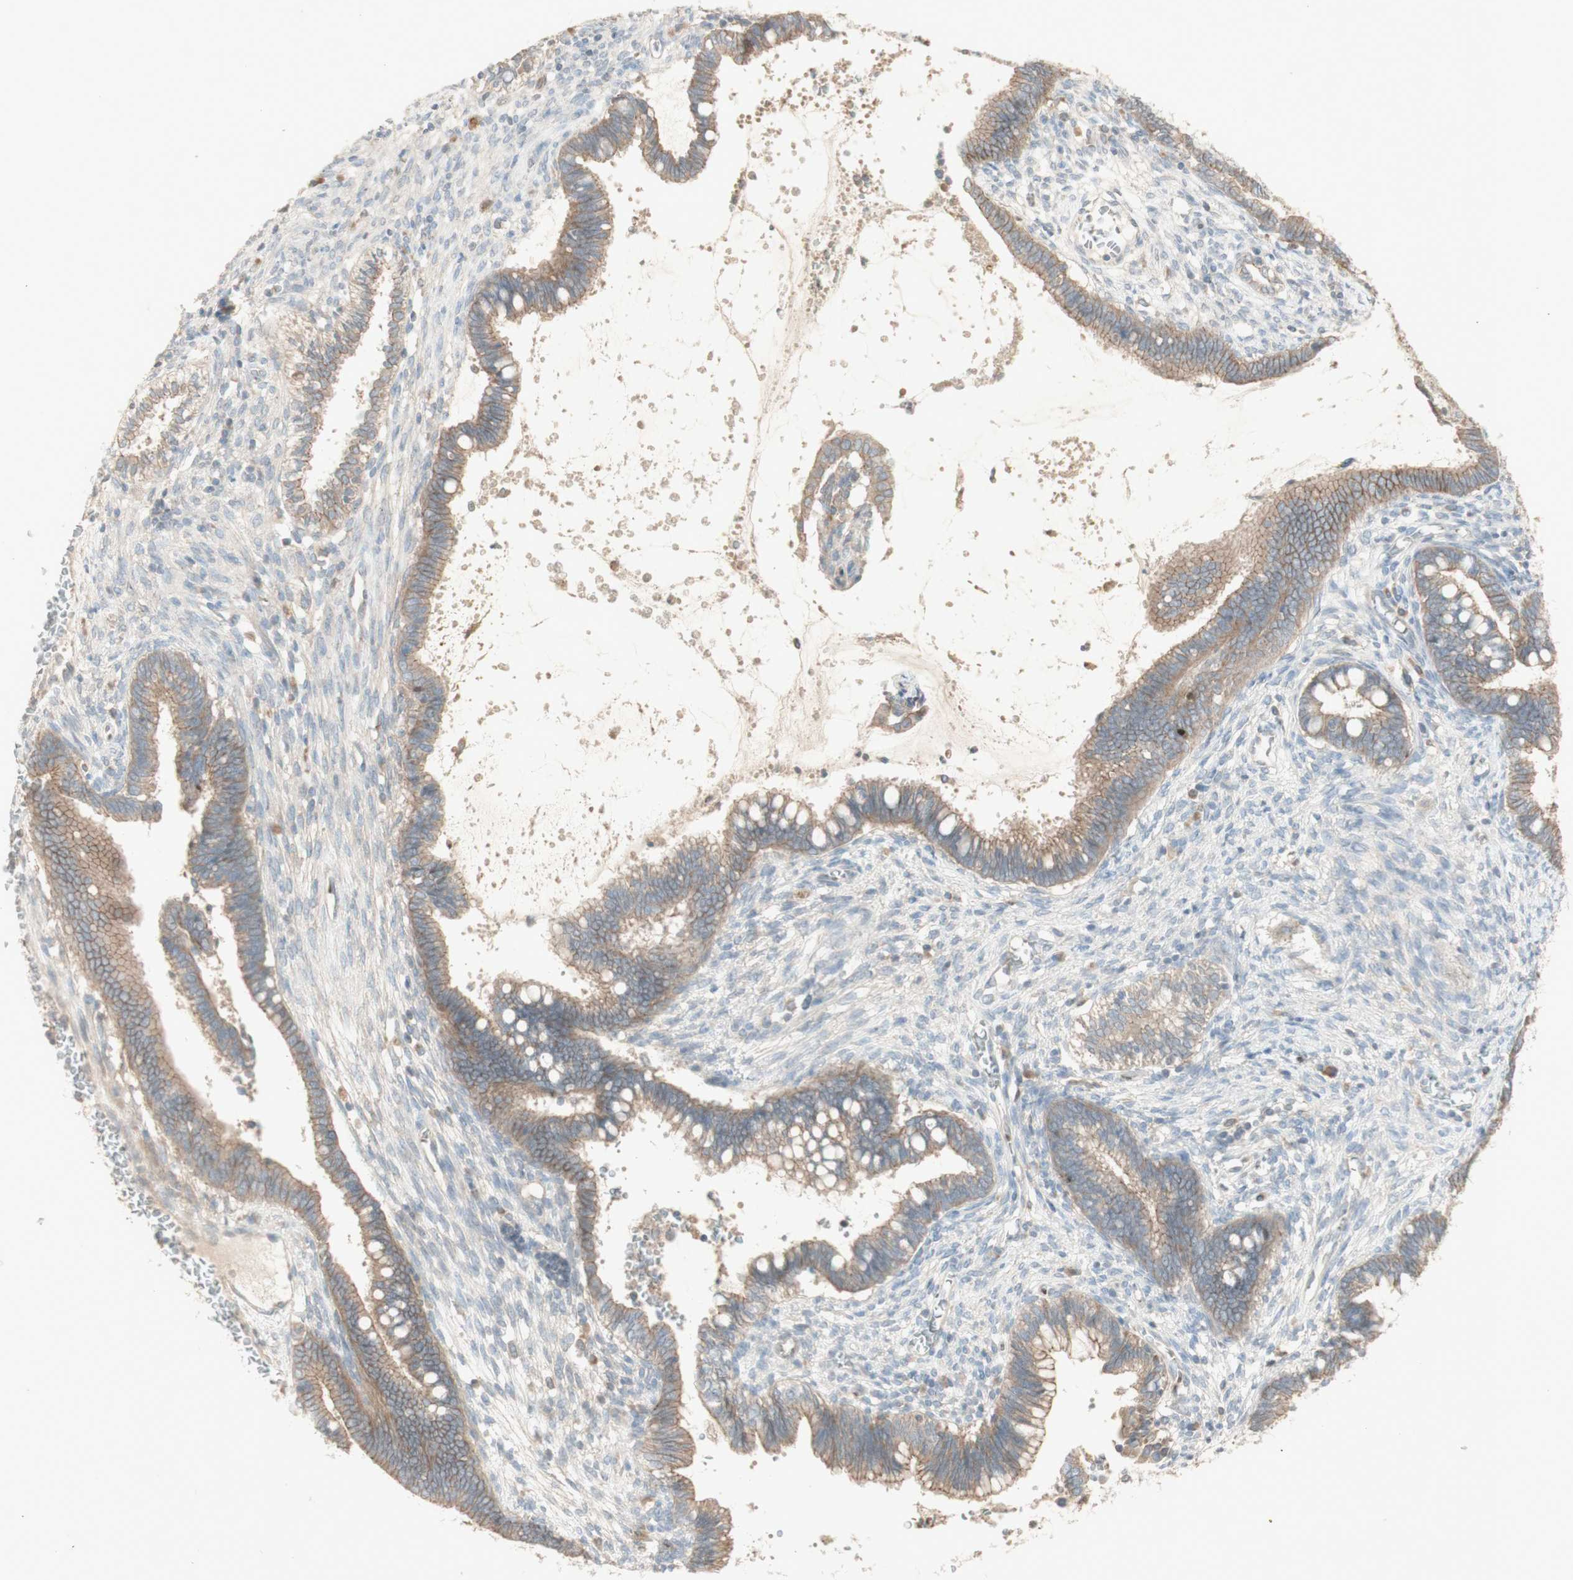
{"staining": {"intensity": "moderate", "quantity": ">75%", "location": "cytoplasmic/membranous"}, "tissue": "cervical cancer", "cell_type": "Tumor cells", "image_type": "cancer", "snomed": [{"axis": "morphology", "description": "Adenocarcinoma, NOS"}, {"axis": "topography", "description": "Cervix"}], "caption": "This is a histology image of immunohistochemistry staining of cervical adenocarcinoma, which shows moderate expression in the cytoplasmic/membranous of tumor cells.", "gene": "PTGER4", "patient": {"sex": "female", "age": 44}}